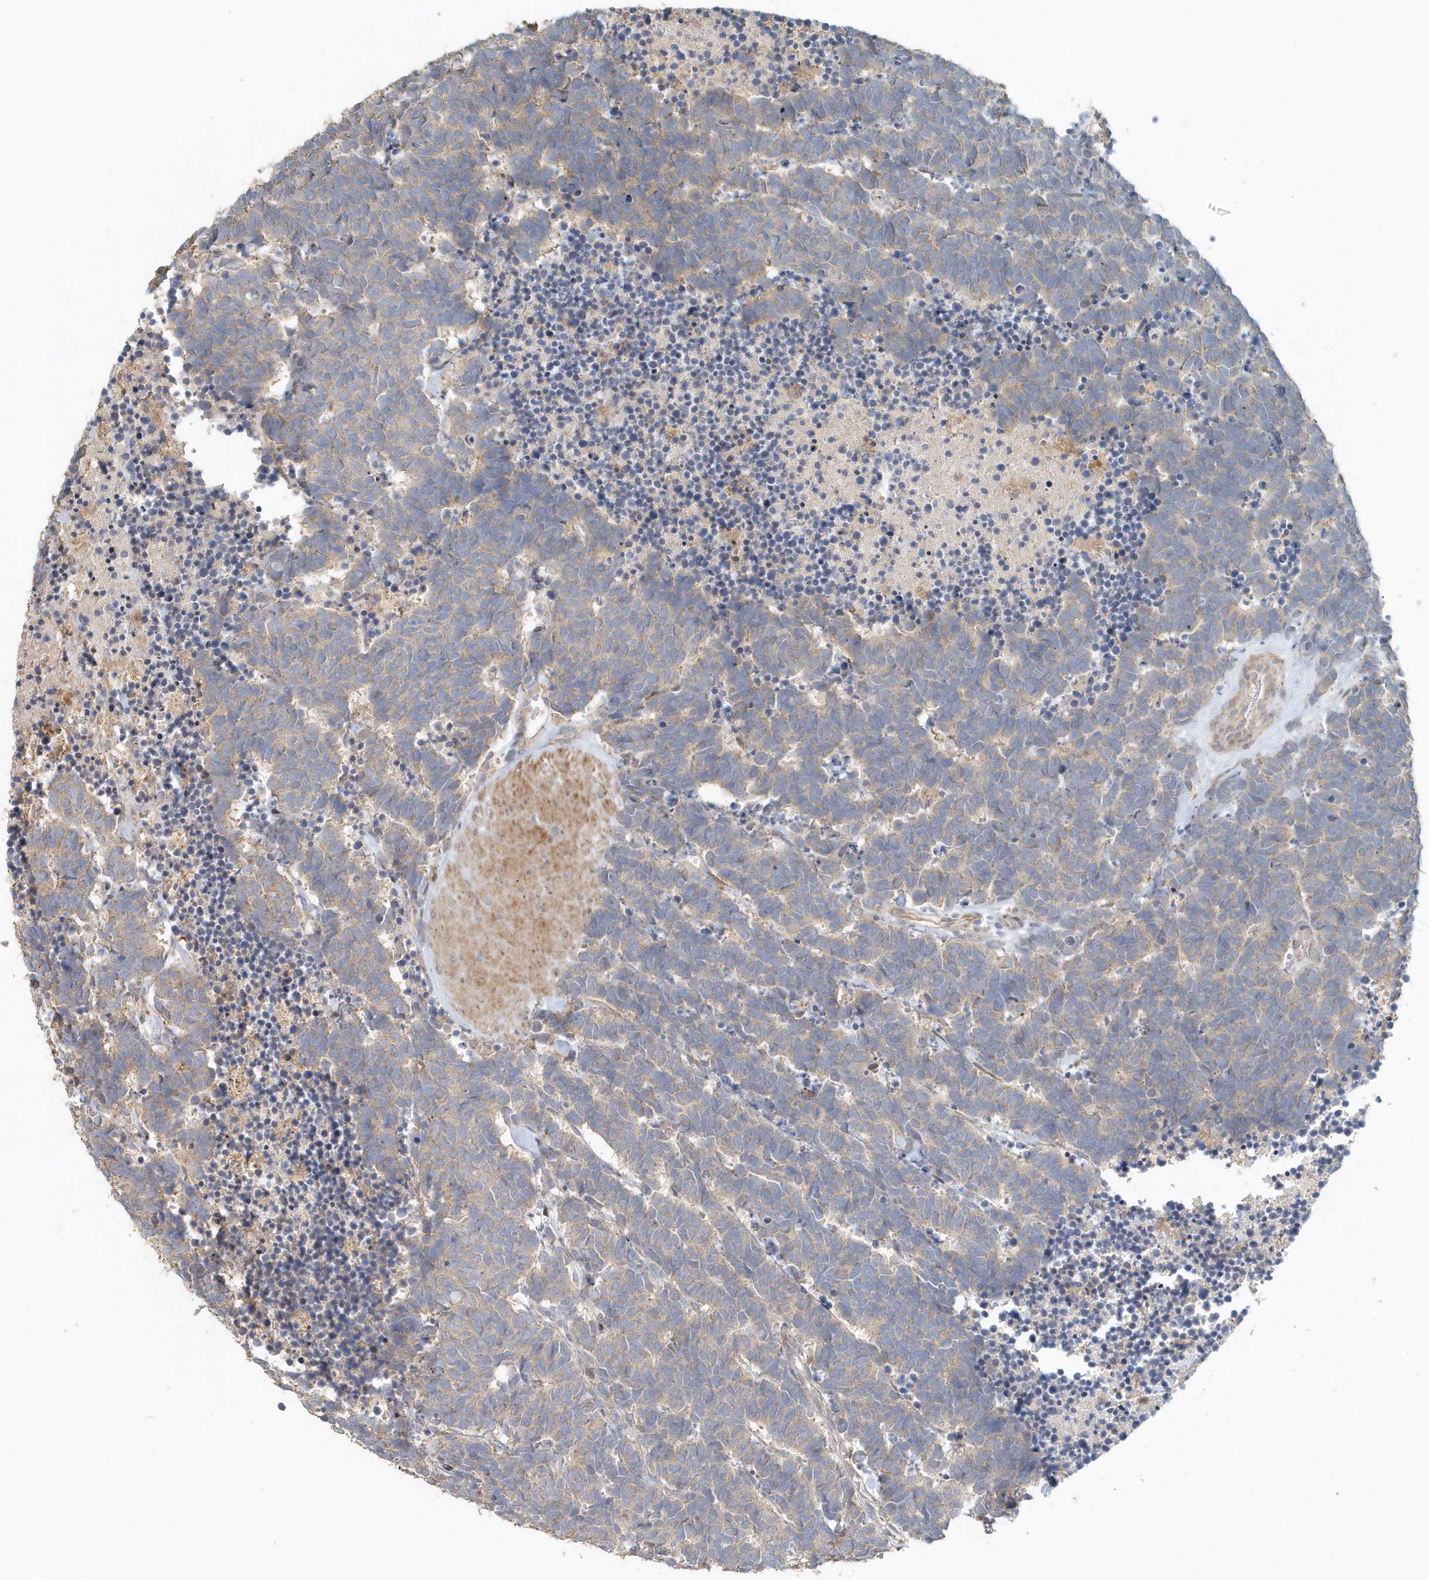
{"staining": {"intensity": "weak", "quantity": "25%-75%", "location": "cytoplasmic/membranous"}, "tissue": "carcinoid", "cell_type": "Tumor cells", "image_type": "cancer", "snomed": [{"axis": "morphology", "description": "Carcinoma, NOS"}, {"axis": "morphology", "description": "Carcinoid, malignant, NOS"}, {"axis": "topography", "description": "Urinary bladder"}], "caption": "A high-resolution histopathology image shows immunohistochemistry (IHC) staining of malignant carcinoid, which exhibits weak cytoplasmic/membranous expression in approximately 25%-75% of tumor cells.", "gene": "MMUT", "patient": {"sex": "male", "age": 57}}